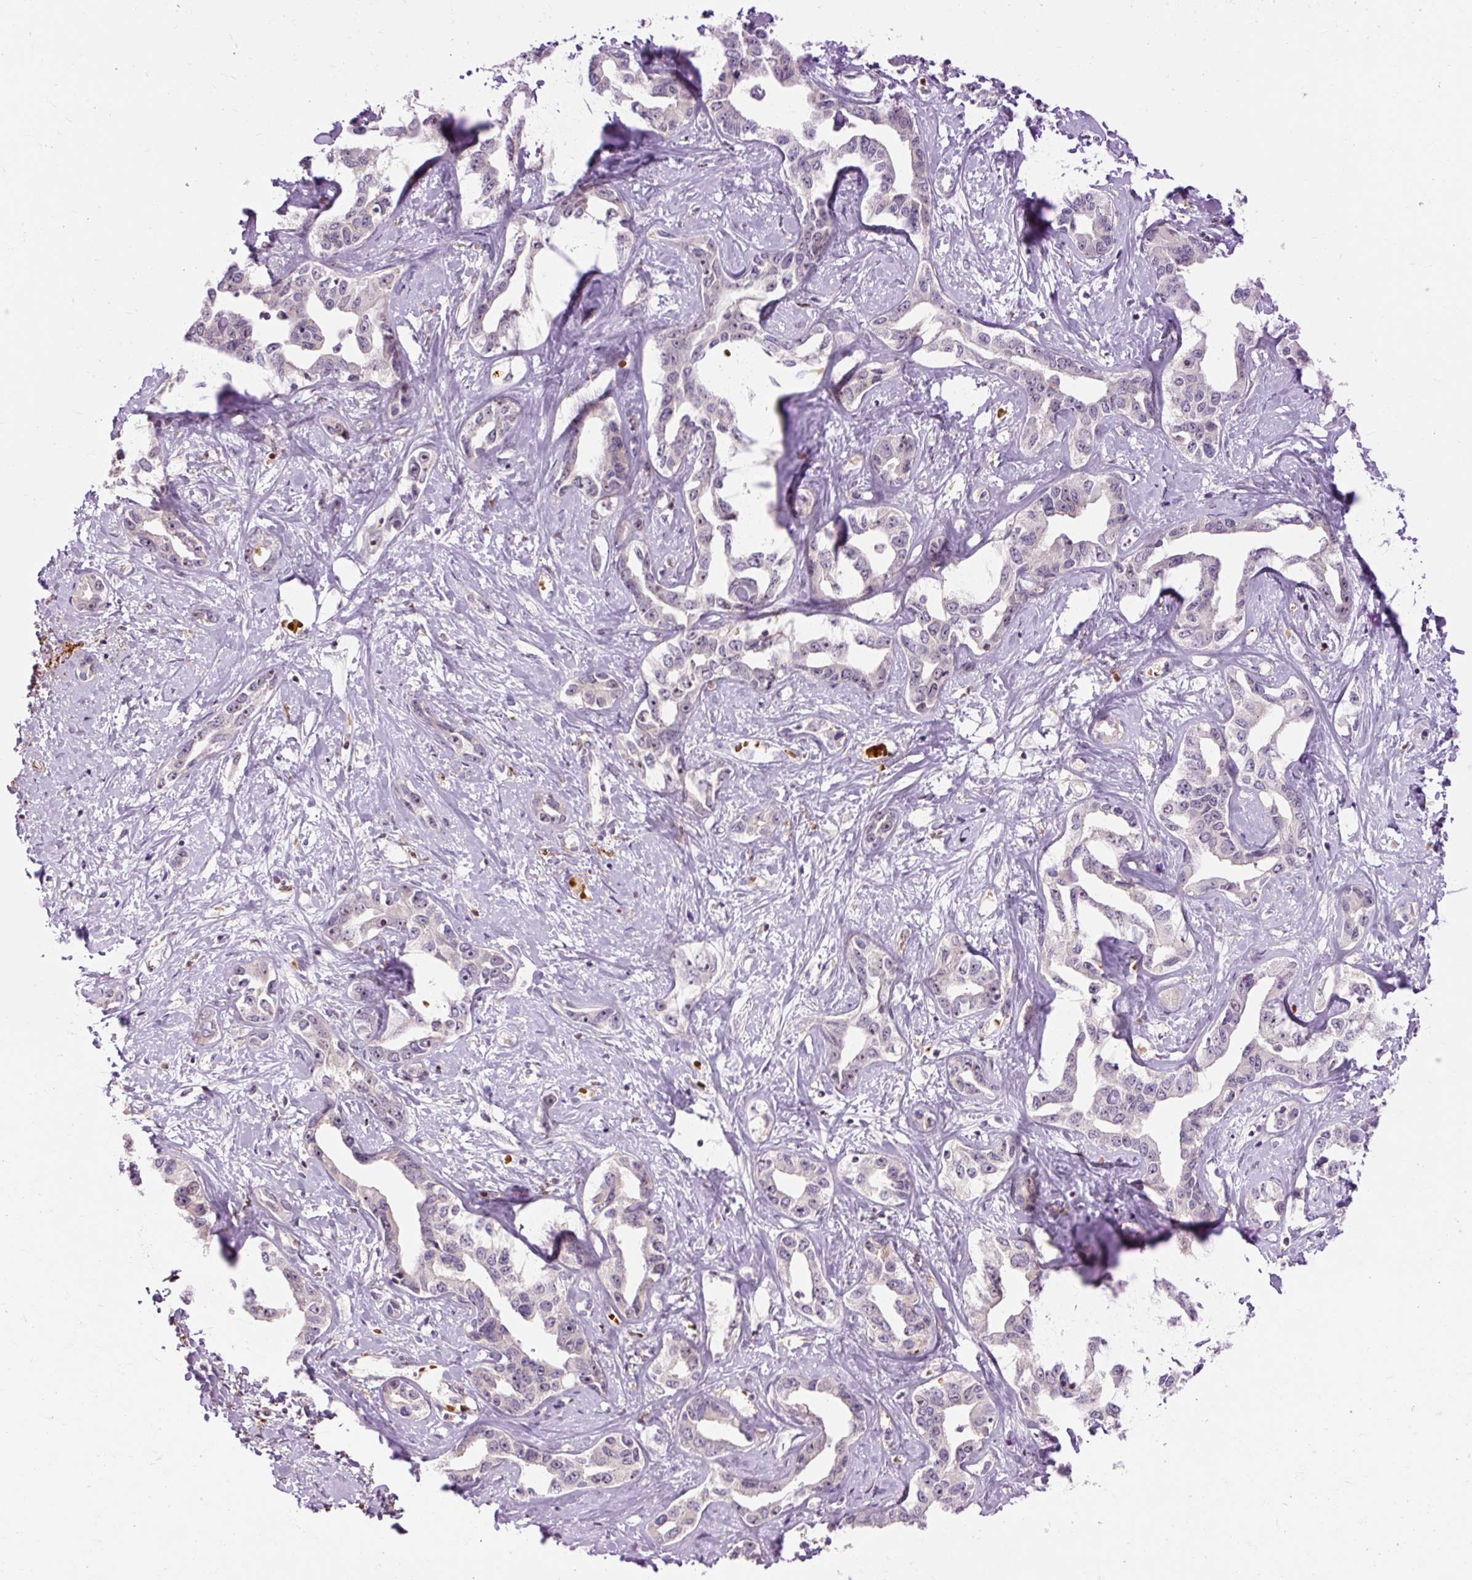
{"staining": {"intensity": "negative", "quantity": "none", "location": "none"}, "tissue": "liver cancer", "cell_type": "Tumor cells", "image_type": "cancer", "snomed": [{"axis": "morphology", "description": "Cholangiocarcinoma"}, {"axis": "topography", "description": "Liver"}], "caption": "This is an immunohistochemistry (IHC) photomicrograph of liver cancer. There is no staining in tumor cells.", "gene": "CEBPZ", "patient": {"sex": "male", "age": 59}}